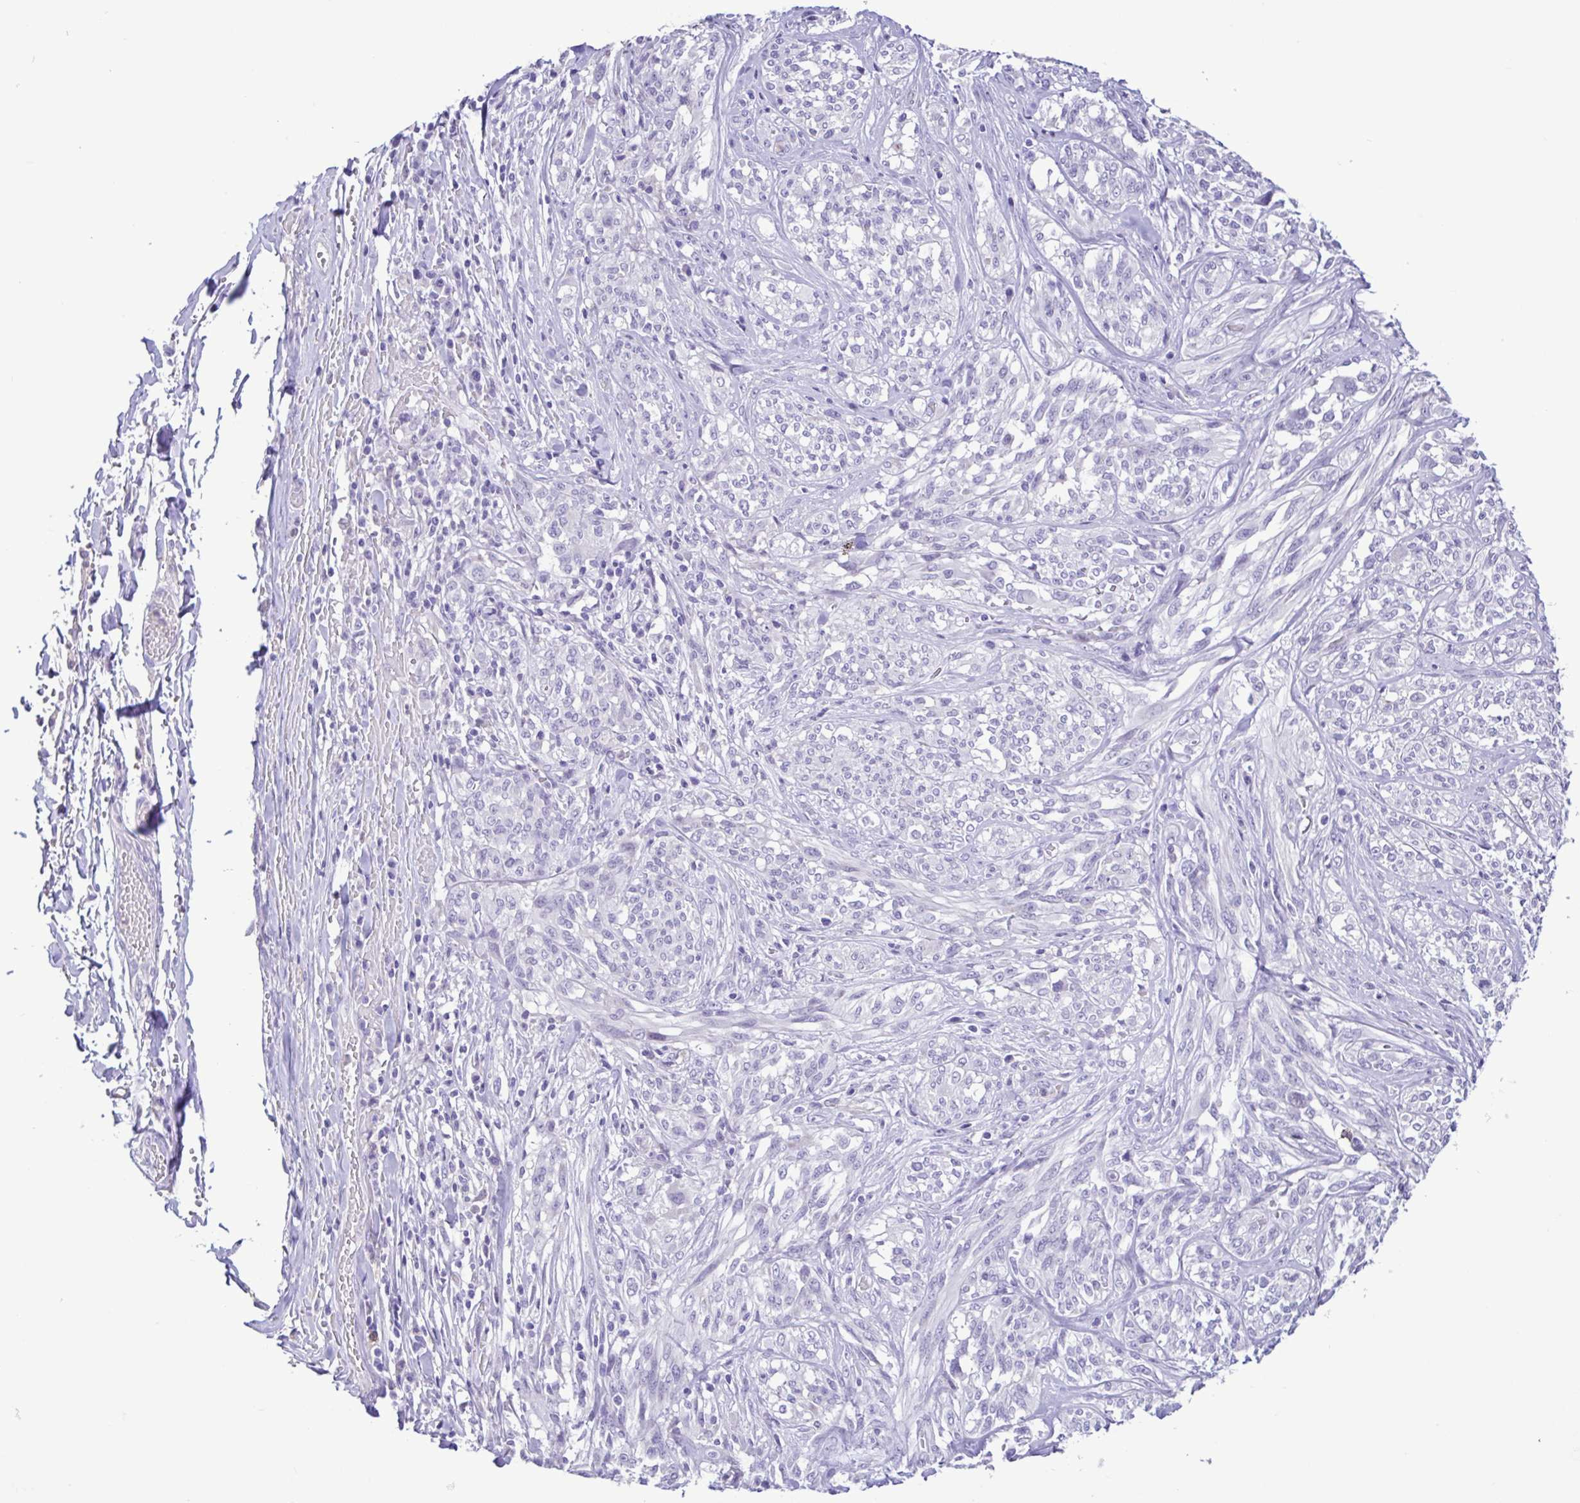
{"staining": {"intensity": "negative", "quantity": "none", "location": "none"}, "tissue": "melanoma", "cell_type": "Tumor cells", "image_type": "cancer", "snomed": [{"axis": "morphology", "description": "Malignant melanoma, NOS"}, {"axis": "topography", "description": "Skin"}], "caption": "Immunohistochemistry (IHC) of human malignant melanoma shows no staining in tumor cells. The staining is performed using DAB brown chromogen with nuclei counter-stained in using hematoxylin.", "gene": "CBY2", "patient": {"sex": "female", "age": 91}}